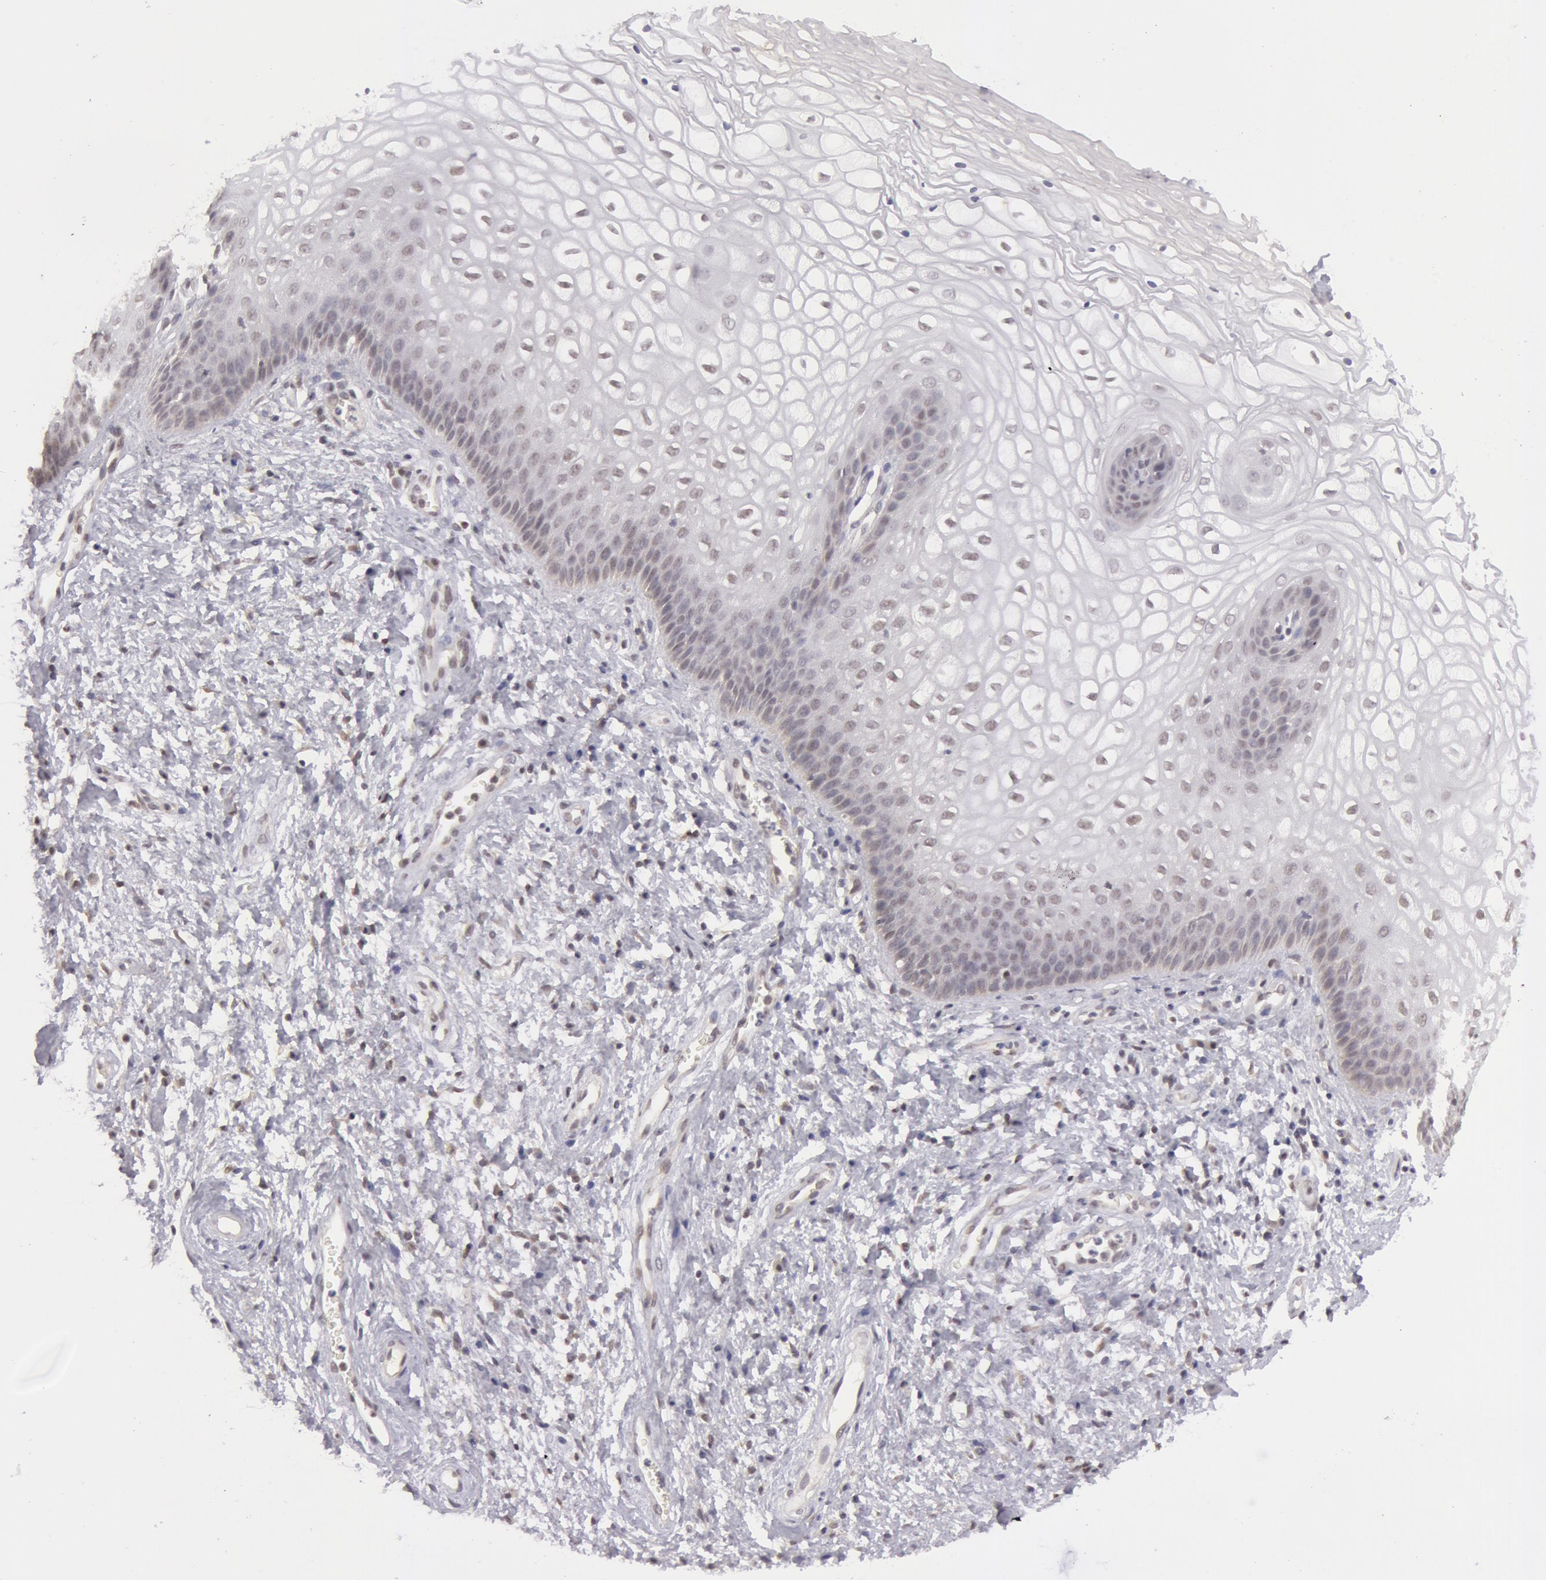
{"staining": {"intensity": "negative", "quantity": "none", "location": "none"}, "tissue": "vagina", "cell_type": "Squamous epithelial cells", "image_type": "normal", "snomed": [{"axis": "morphology", "description": "Normal tissue, NOS"}, {"axis": "topography", "description": "Vagina"}], "caption": "DAB immunohistochemical staining of normal human vagina exhibits no significant staining in squamous epithelial cells.", "gene": "VRTN", "patient": {"sex": "female", "age": 34}}